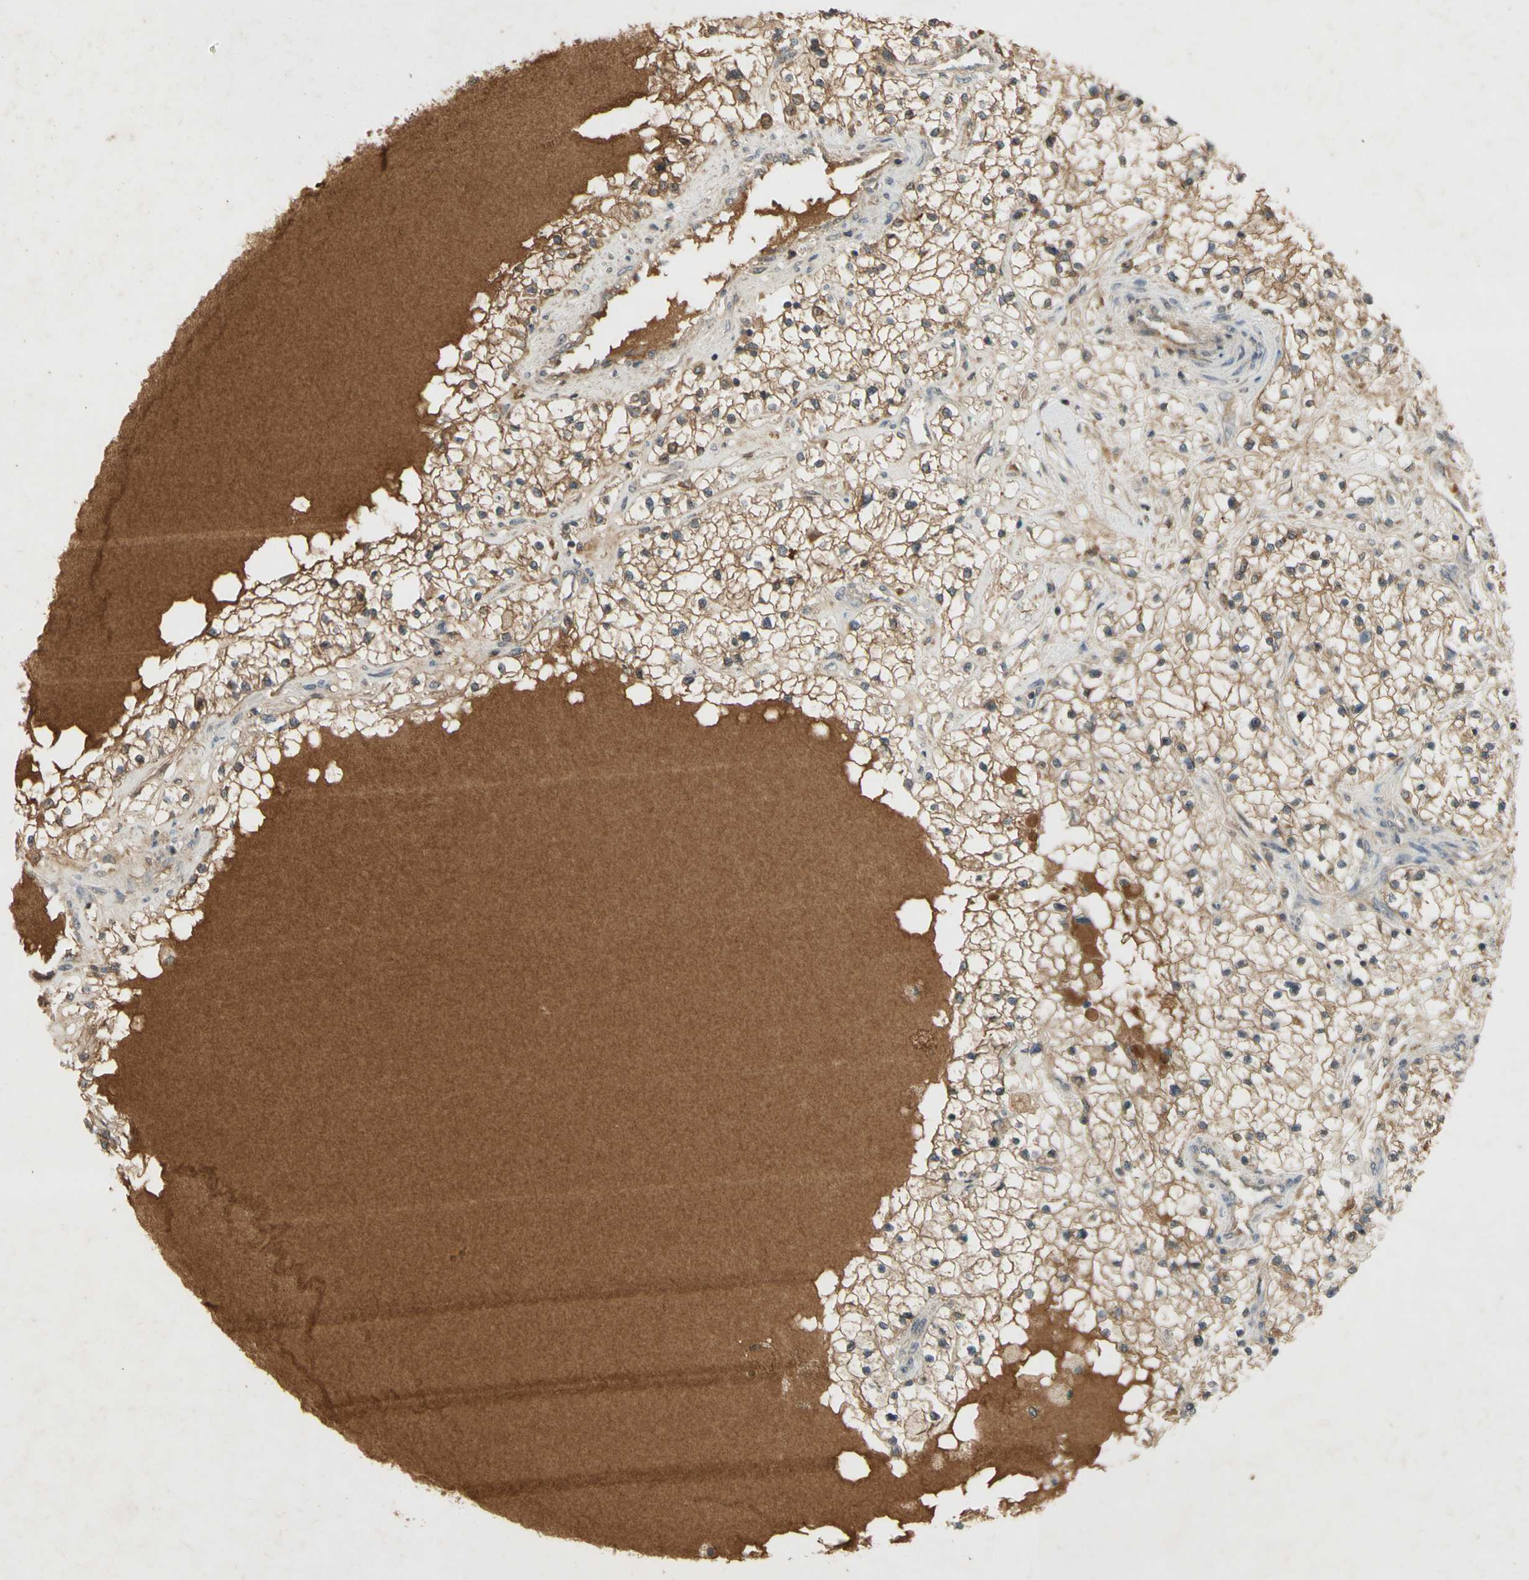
{"staining": {"intensity": "weak", "quantity": ">75%", "location": "cytoplasmic/membranous"}, "tissue": "renal cancer", "cell_type": "Tumor cells", "image_type": "cancer", "snomed": [{"axis": "morphology", "description": "Adenocarcinoma, NOS"}, {"axis": "topography", "description": "Kidney"}], "caption": "Approximately >75% of tumor cells in renal adenocarcinoma reveal weak cytoplasmic/membranous protein expression as visualized by brown immunohistochemical staining.", "gene": "NRG4", "patient": {"sex": "male", "age": 68}}